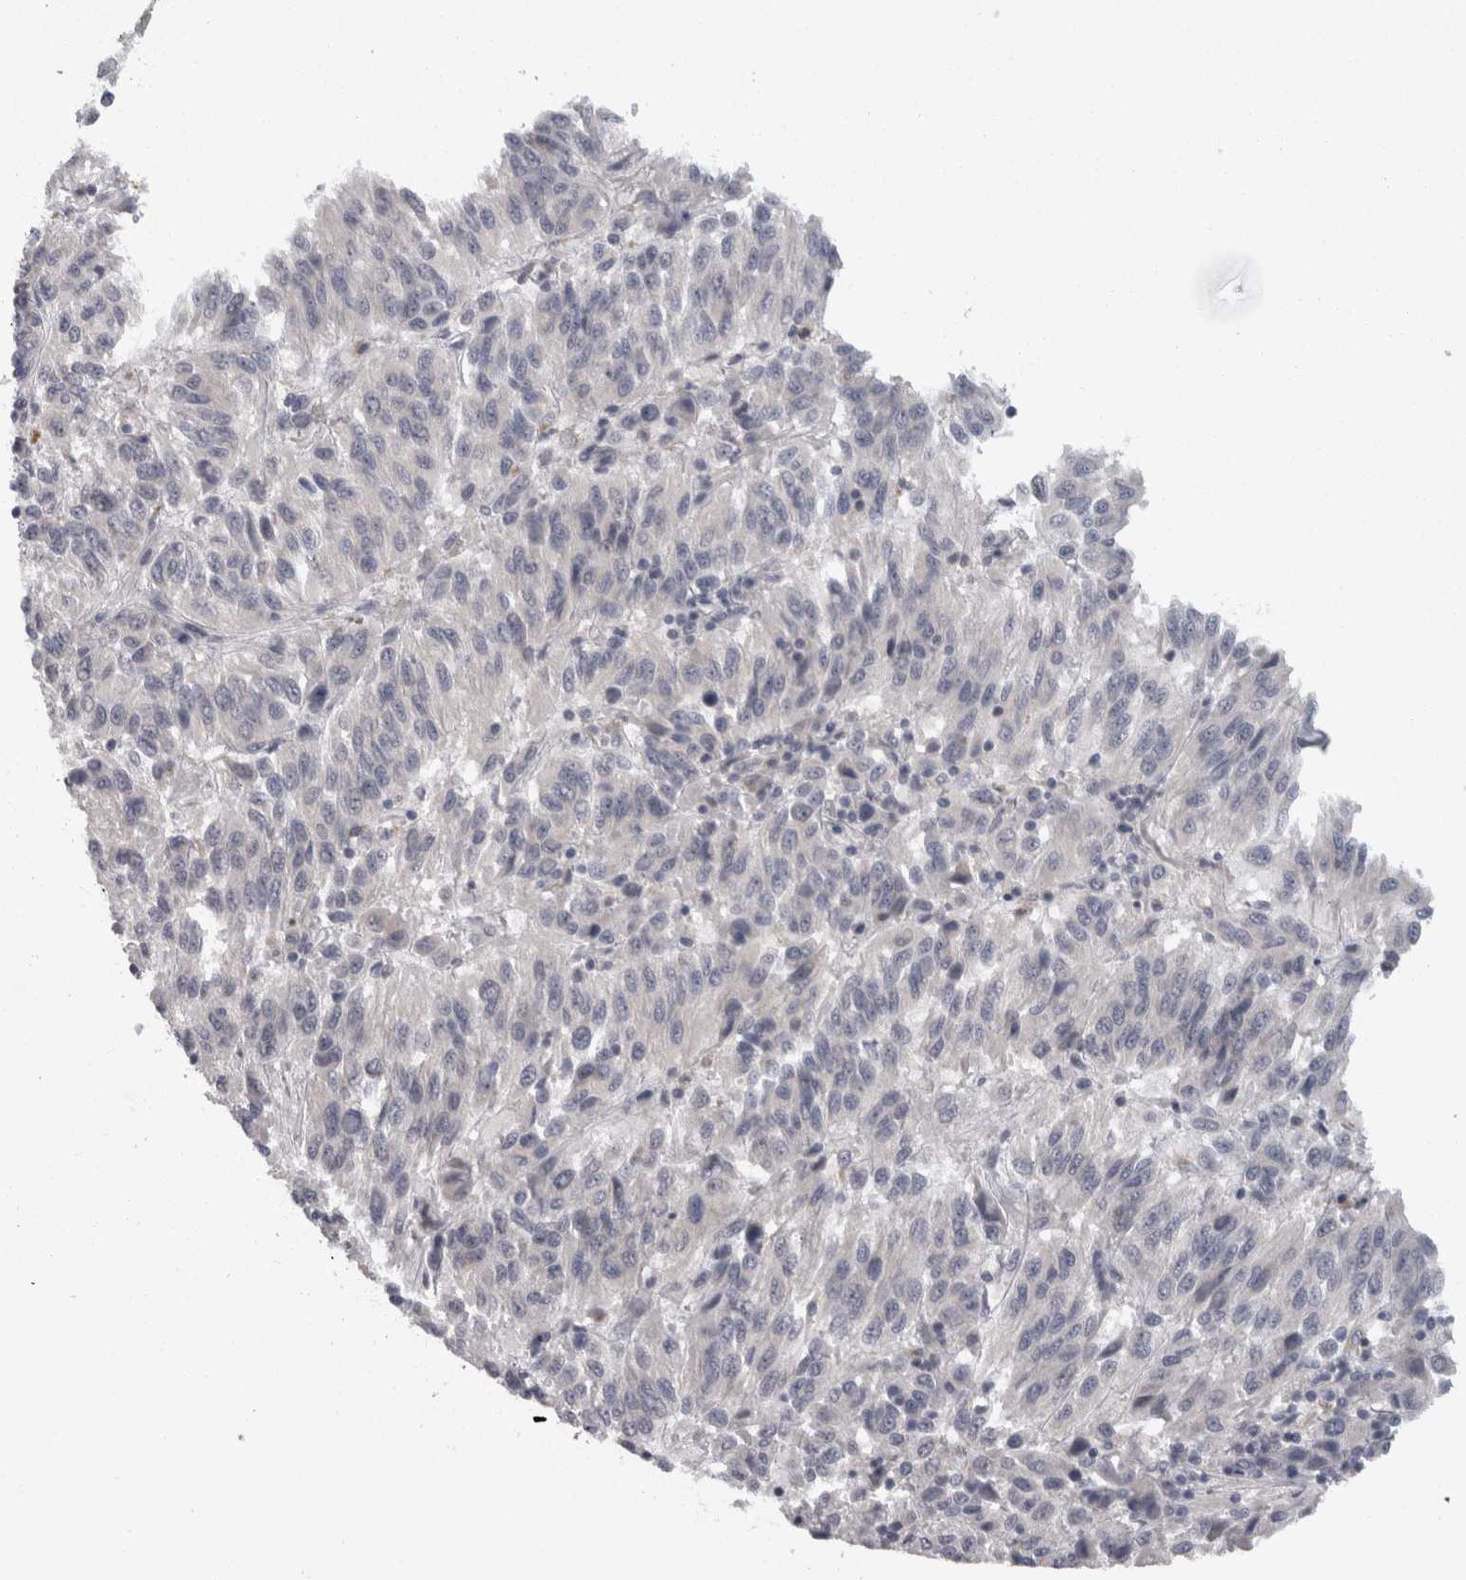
{"staining": {"intensity": "negative", "quantity": "none", "location": "none"}, "tissue": "melanoma", "cell_type": "Tumor cells", "image_type": "cancer", "snomed": [{"axis": "morphology", "description": "Malignant melanoma, Metastatic site"}, {"axis": "topography", "description": "Lung"}], "caption": "Photomicrograph shows no protein staining in tumor cells of melanoma tissue.", "gene": "RMDN1", "patient": {"sex": "male", "age": 64}}